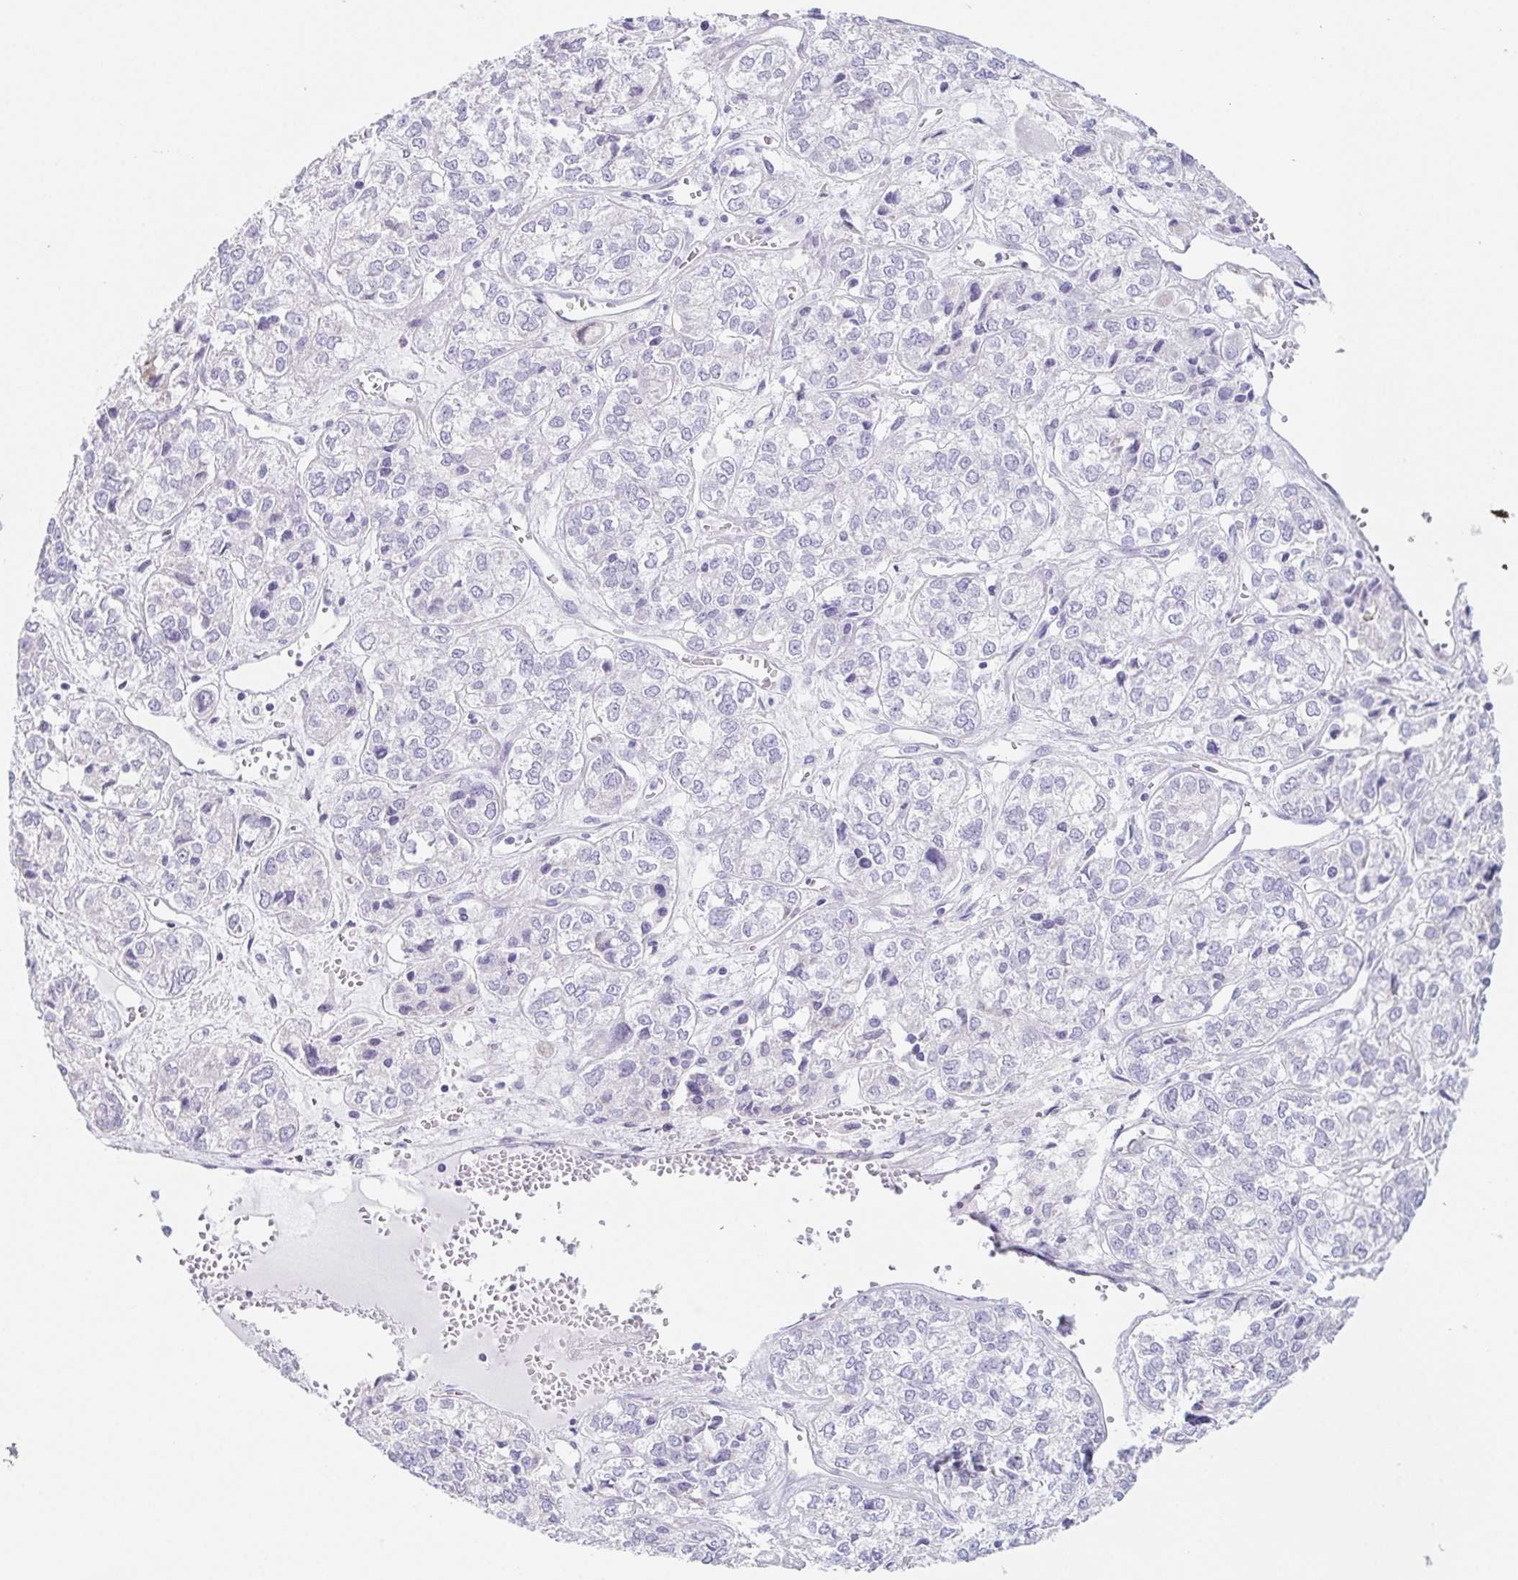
{"staining": {"intensity": "negative", "quantity": "none", "location": "none"}, "tissue": "ovarian cancer", "cell_type": "Tumor cells", "image_type": "cancer", "snomed": [{"axis": "morphology", "description": "Carcinoma, endometroid"}, {"axis": "topography", "description": "Ovary"}], "caption": "A photomicrograph of human endometroid carcinoma (ovarian) is negative for staining in tumor cells.", "gene": "HDGFL1", "patient": {"sex": "female", "age": 64}}